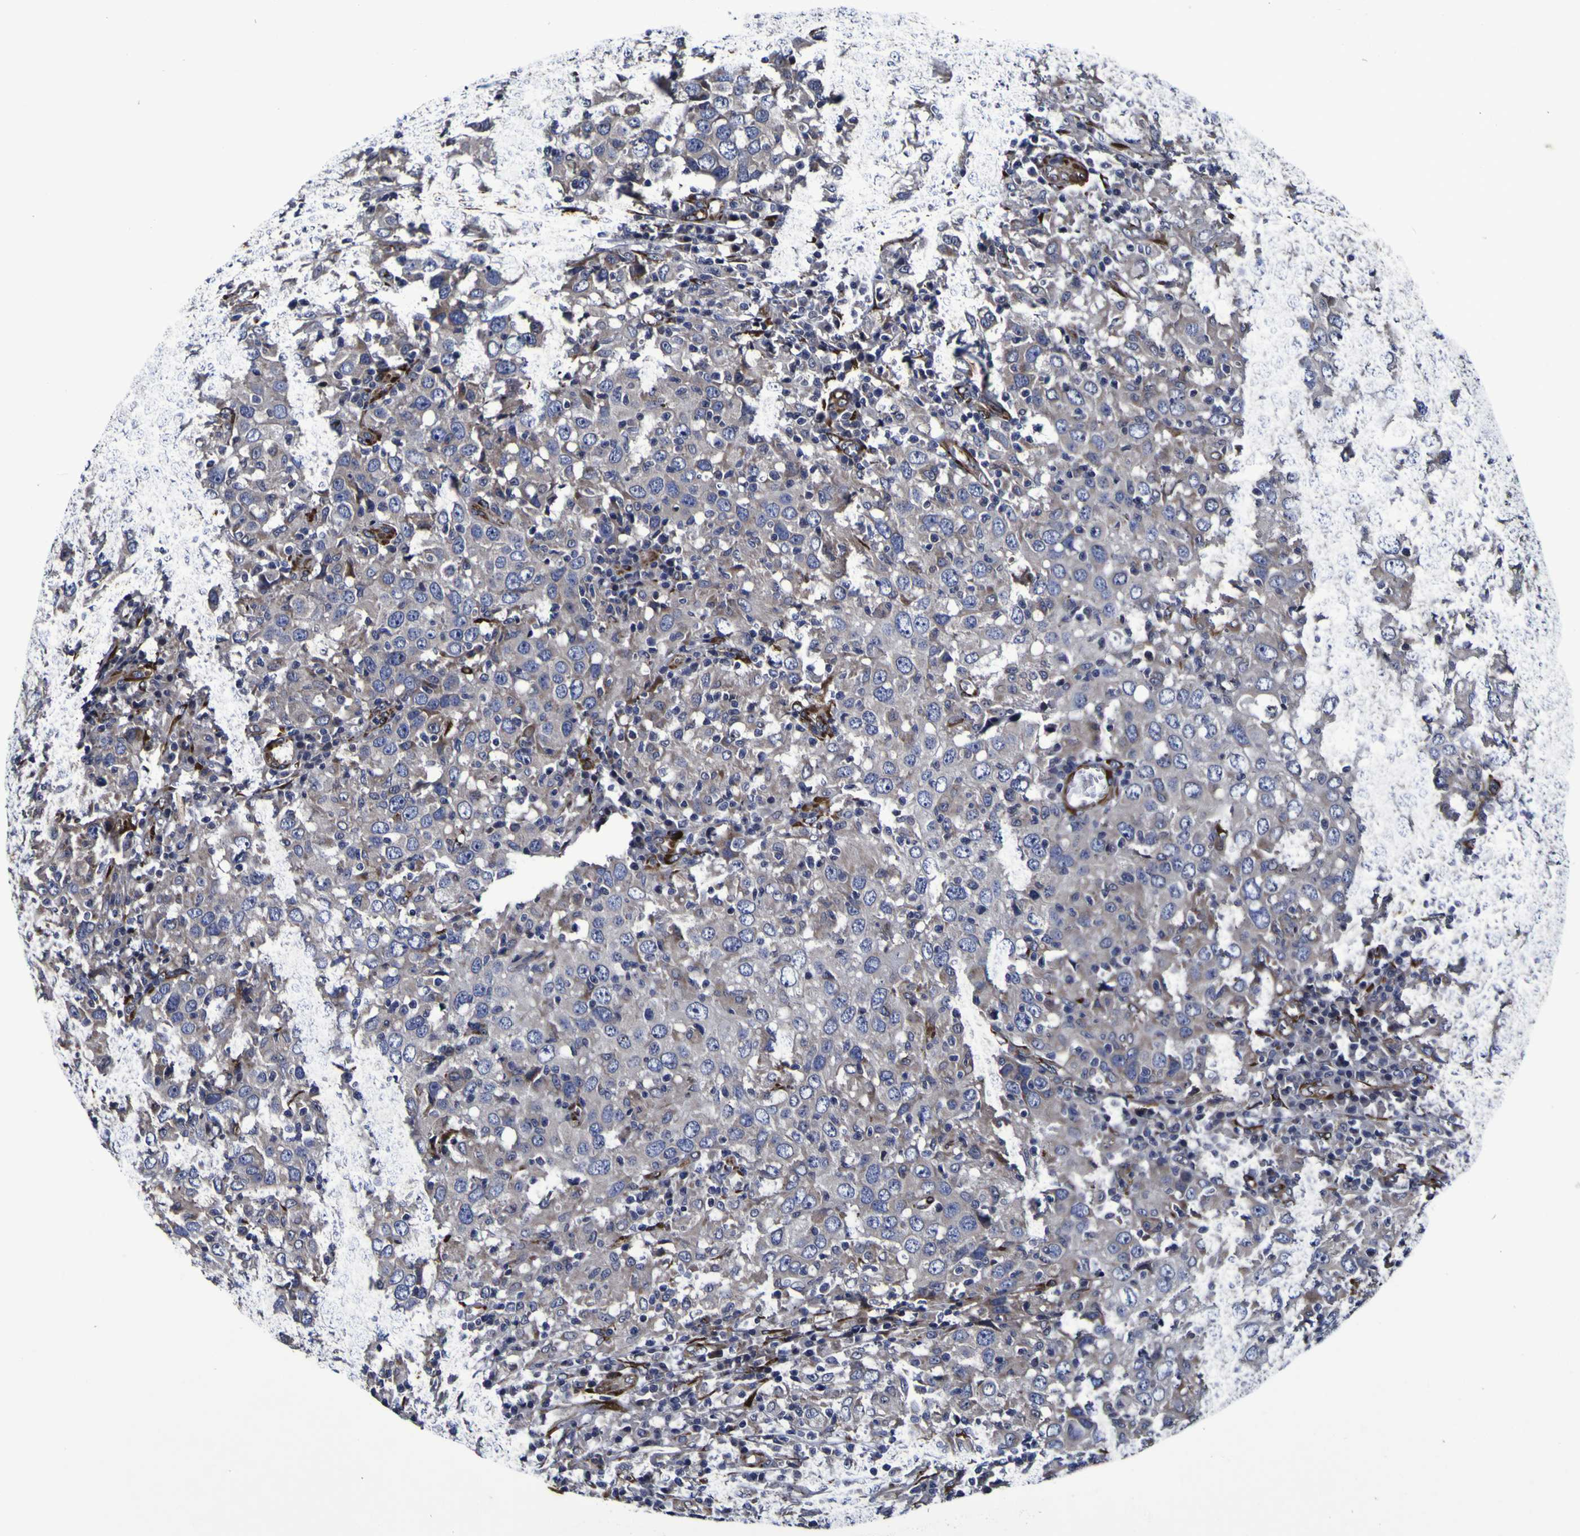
{"staining": {"intensity": "negative", "quantity": "none", "location": "none"}, "tissue": "head and neck cancer", "cell_type": "Tumor cells", "image_type": "cancer", "snomed": [{"axis": "morphology", "description": "Adenocarcinoma, NOS"}, {"axis": "topography", "description": "Salivary gland"}, {"axis": "topography", "description": "Head-Neck"}], "caption": "Histopathology image shows no protein expression in tumor cells of adenocarcinoma (head and neck) tissue.", "gene": "P3H1", "patient": {"sex": "female", "age": 65}}